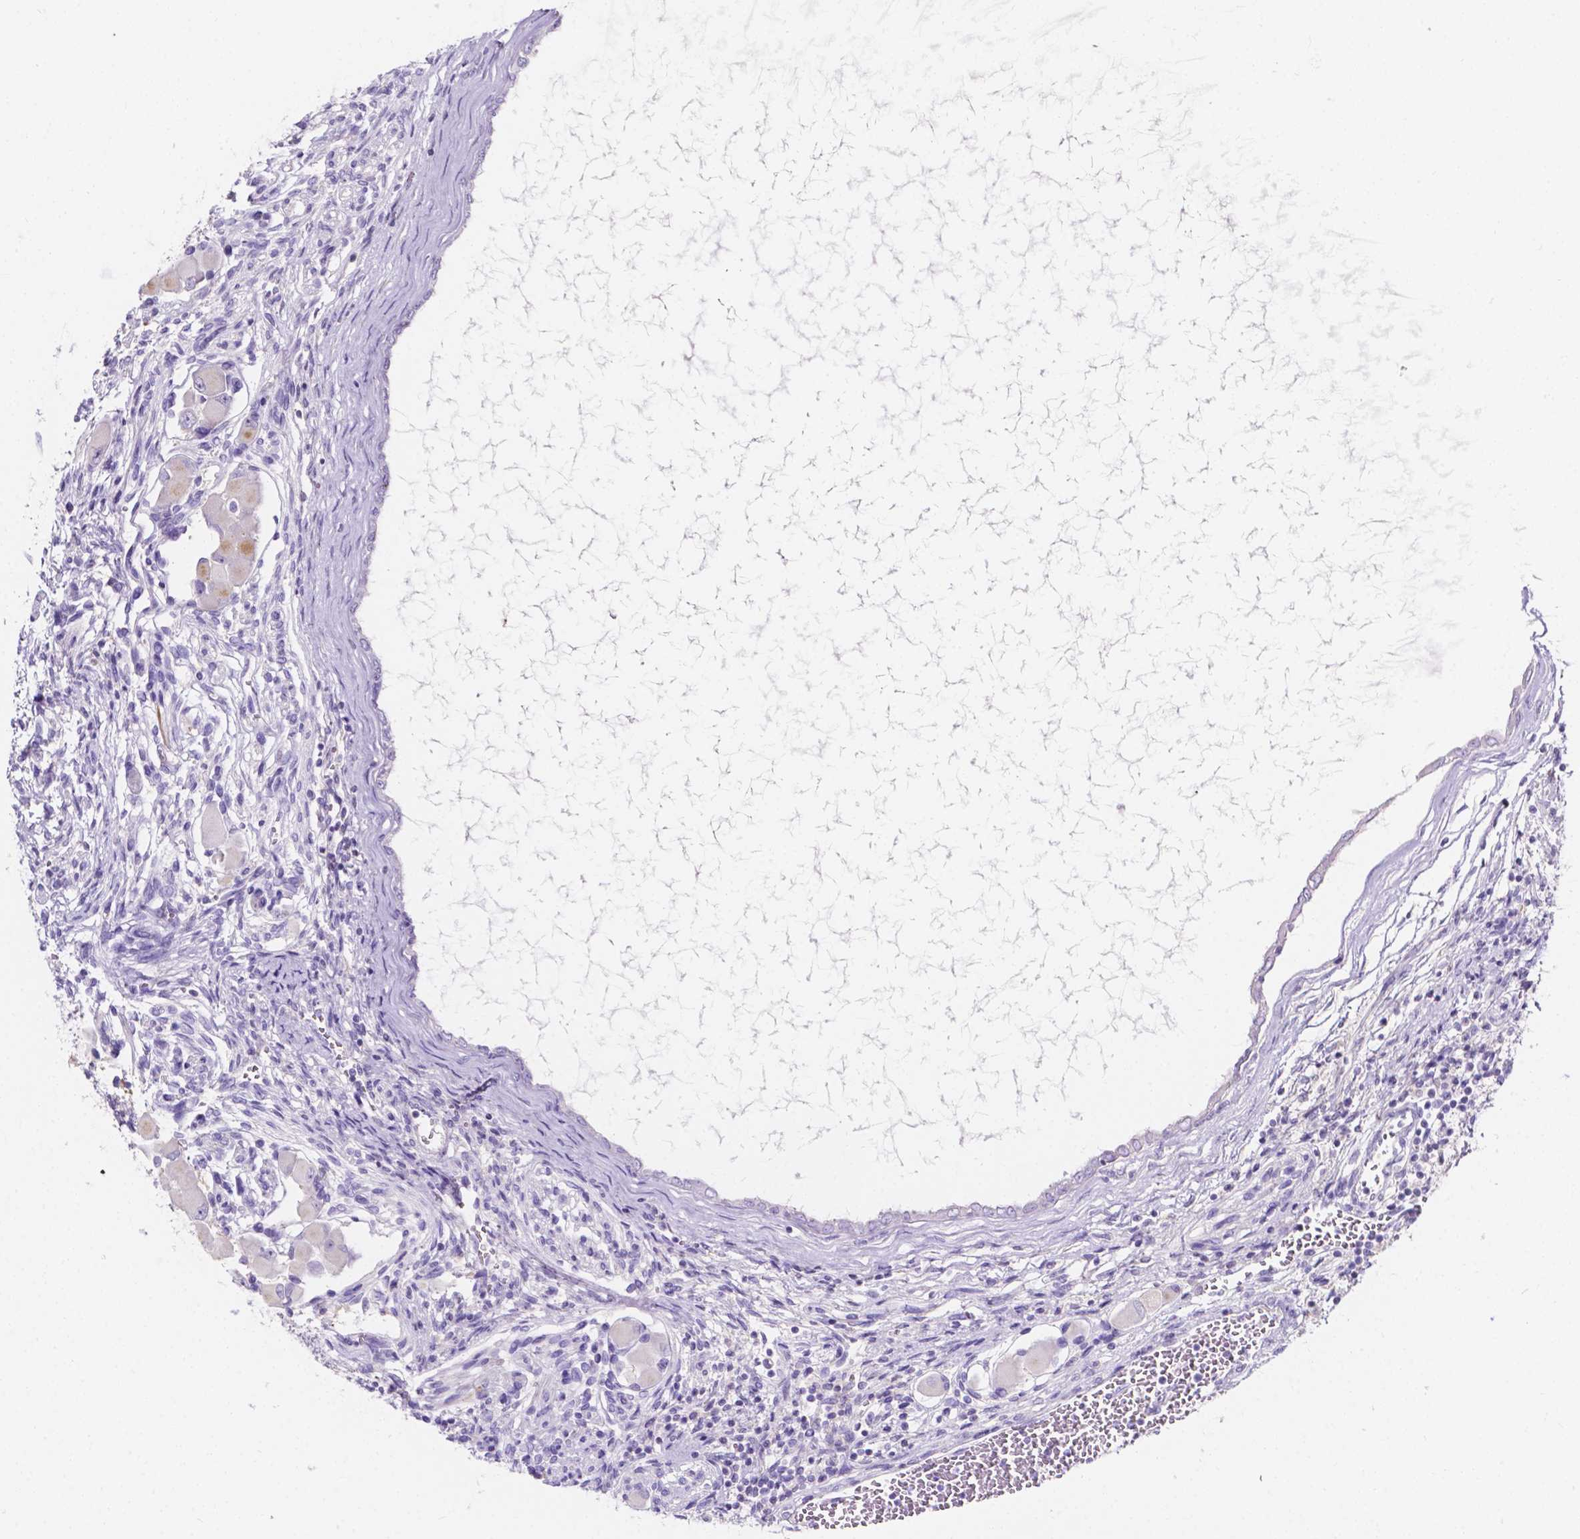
{"staining": {"intensity": "negative", "quantity": "none", "location": "none"}, "tissue": "testis cancer", "cell_type": "Tumor cells", "image_type": "cancer", "snomed": [{"axis": "morphology", "description": "Carcinoma, Embryonal, NOS"}, {"axis": "topography", "description": "Testis"}], "caption": "Tumor cells show no significant staining in testis embryonal carcinoma. Nuclei are stained in blue.", "gene": "CLSTN2", "patient": {"sex": "male", "age": 37}}